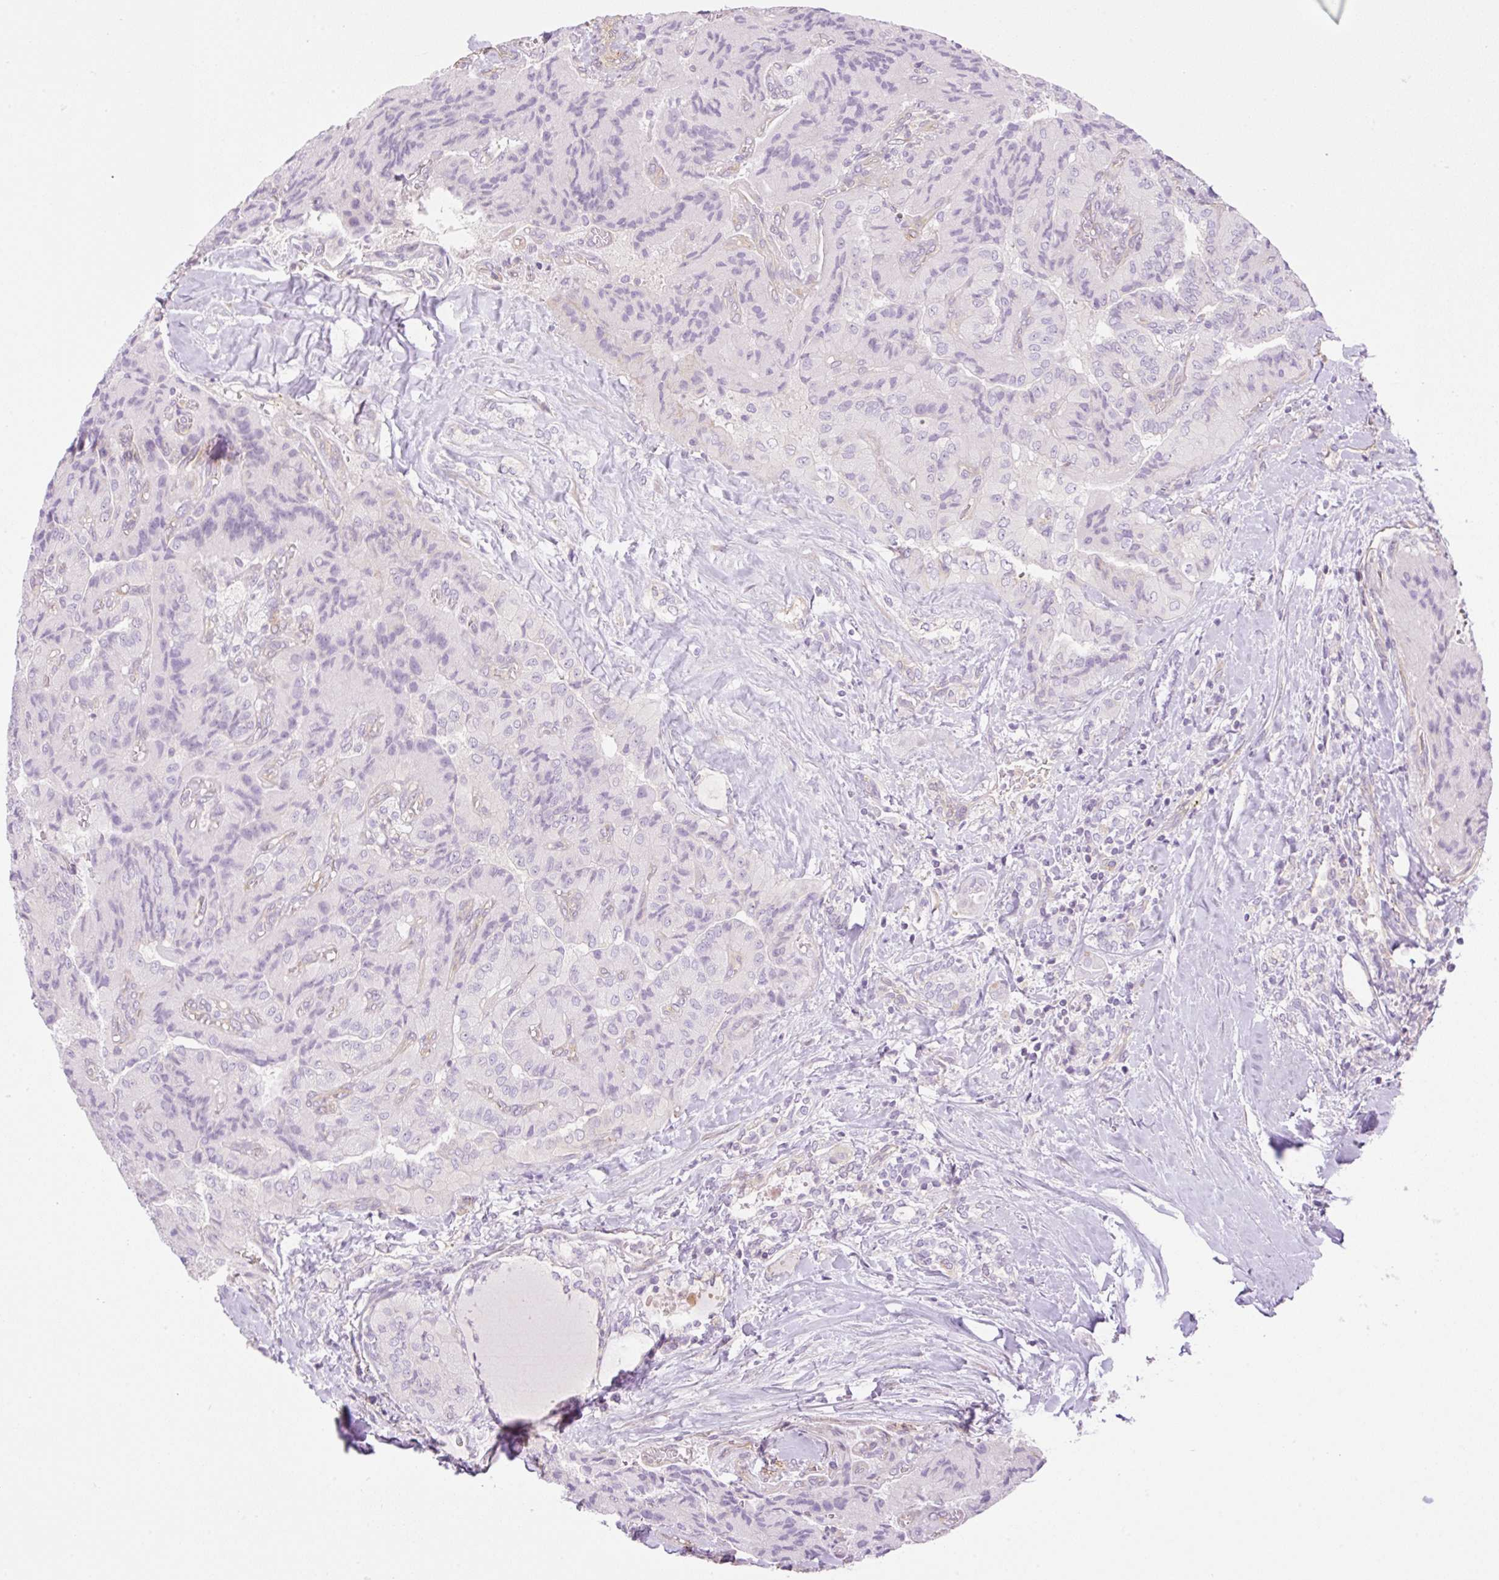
{"staining": {"intensity": "negative", "quantity": "none", "location": "none"}, "tissue": "thyroid cancer", "cell_type": "Tumor cells", "image_type": "cancer", "snomed": [{"axis": "morphology", "description": "Normal tissue, NOS"}, {"axis": "morphology", "description": "Papillary adenocarcinoma, NOS"}, {"axis": "topography", "description": "Thyroid gland"}], "caption": "This is an immunohistochemistry (IHC) histopathology image of thyroid papillary adenocarcinoma. There is no positivity in tumor cells.", "gene": "EHD3", "patient": {"sex": "female", "age": 59}}